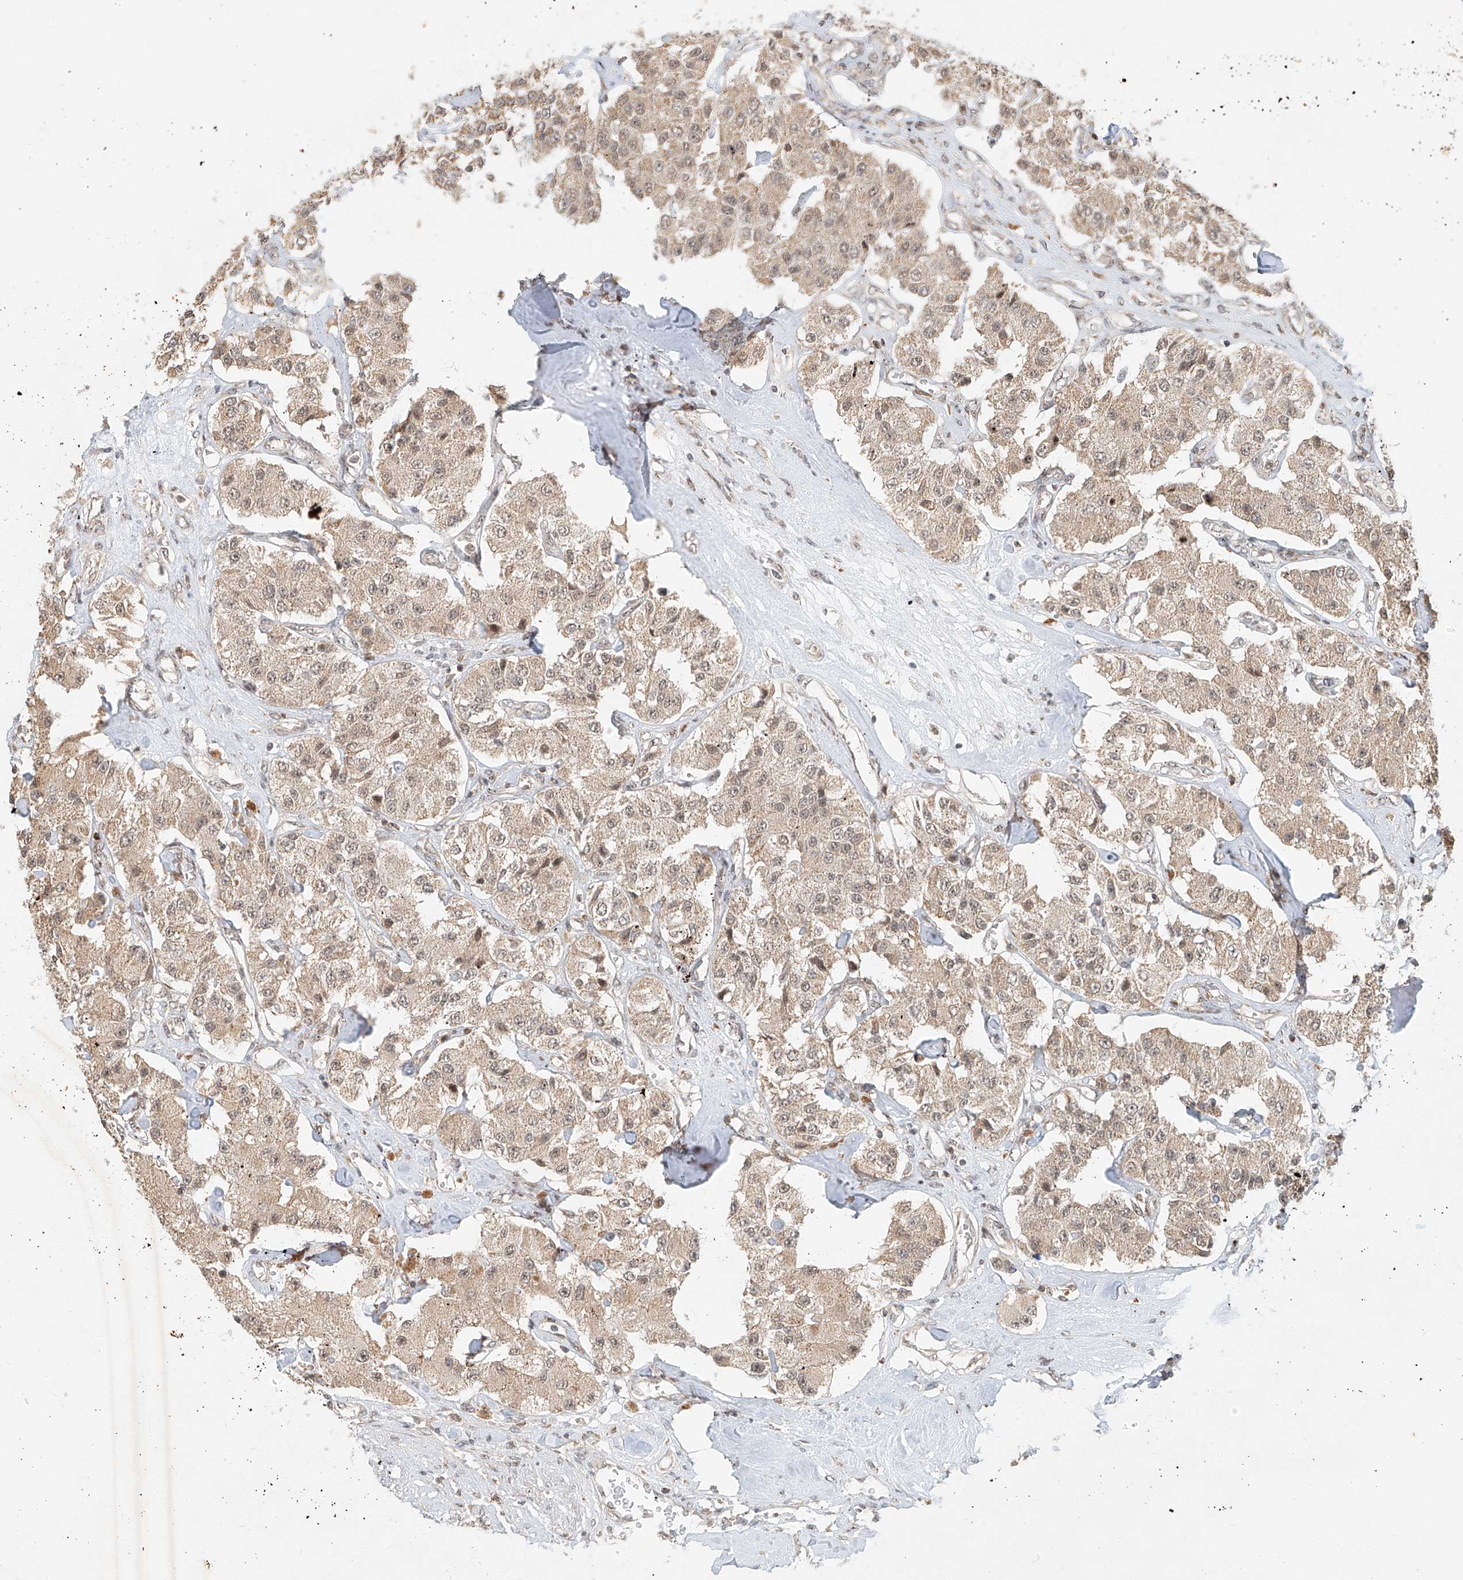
{"staining": {"intensity": "weak", "quantity": ">75%", "location": "cytoplasmic/membranous"}, "tissue": "carcinoid", "cell_type": "Tumor cells", "image_type": "cancer", "snomed": [{"axis": "morphology", "description": "Carcinoid, malignant, NOS"}, {"axis": "topography", "description": "Pancreas"}], "caption": "Human malignant carcinoid stained for a protein (brown) shows weak cytoplasmic/membranous positive staining in about >75% of tumor cells.", "gene": "SYTL3", "patient": {"sex": "male", "age": 41}}